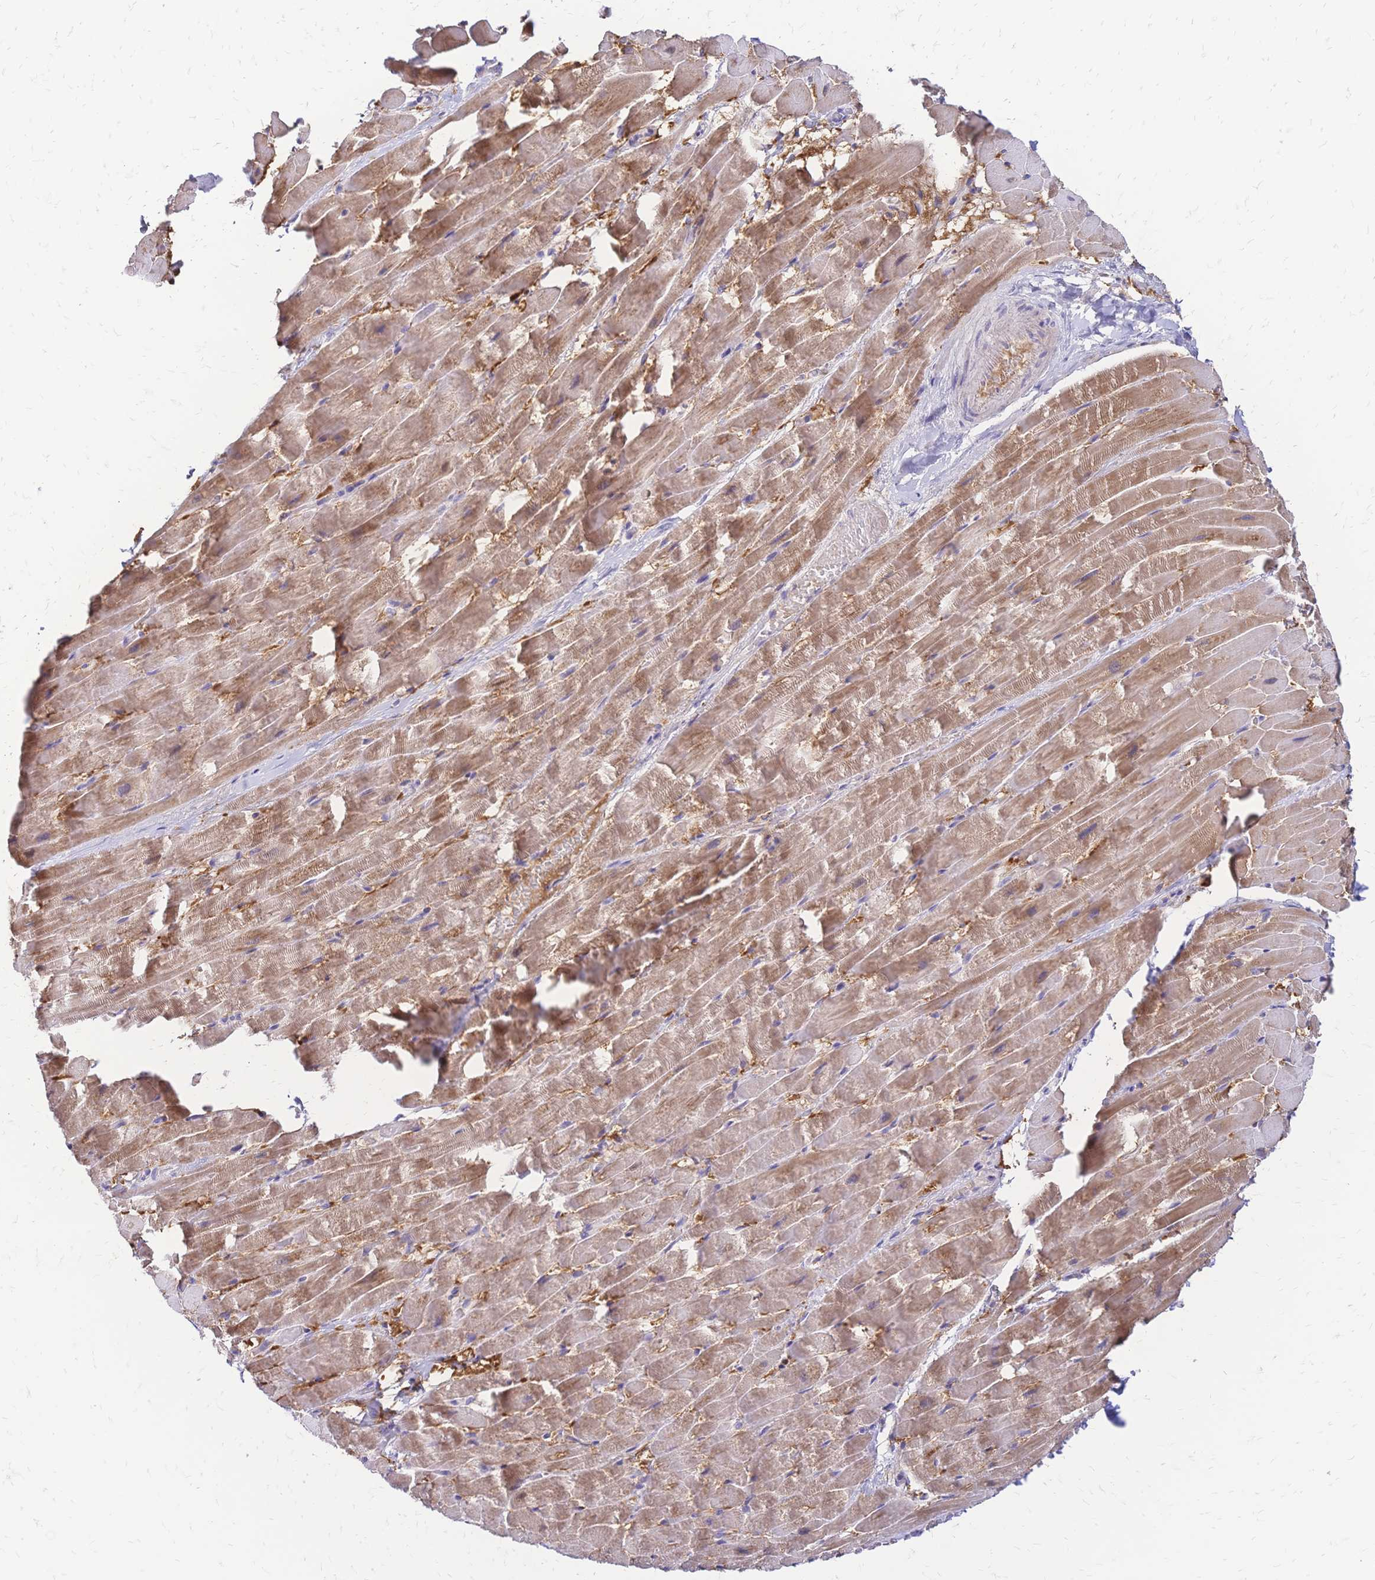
{"staining": {"intensity": "moderate", "quantity": ">75%", "location": "cytoplasmic/membranous"}, "tissue": "heart muscle", "cell_type": "Cardiomyocytes", "image_type": "normal", "snomed": [{"axis": "morphology", "description": "Normal tissue, NOS"}, {"axis": "topography", "description": "Heart"}], "caption": "Protein analysis of benign heart muscle exhibits moderate cytoplasmic/membranous positivity in approximately >75% of cardiomyocytes.", "gene": "GRB7", "patient": {"sex": "male", "age": 37}}